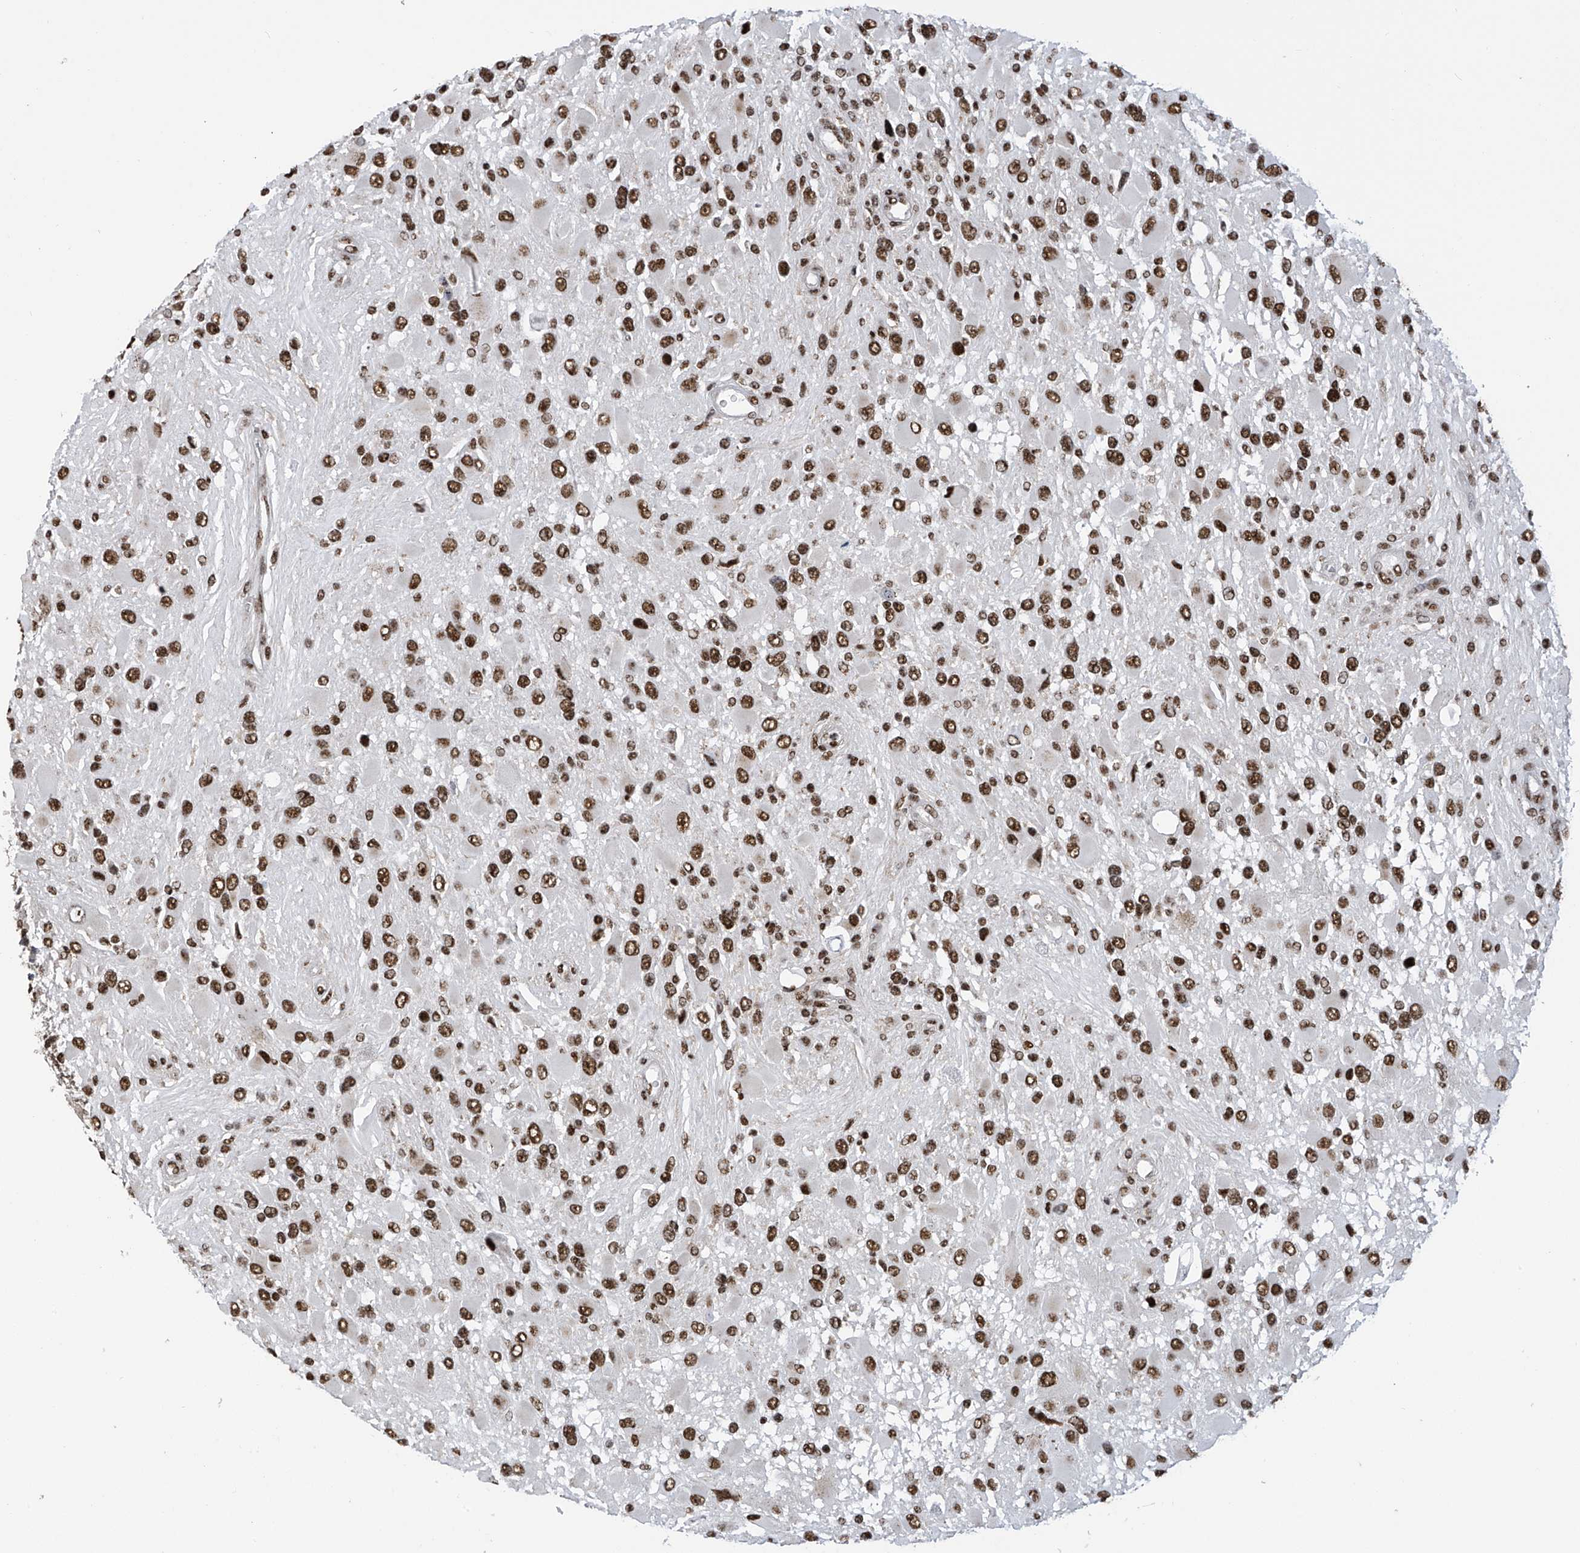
{"staining": {"intensity": "strong", "quantity": ">75%", "location": "nuclear"}, "tissue": "glioma", "cell_type": "Tumor cells", "image_type": "cancer", "snomed": [{"axis": "morphology", "description": "Glioma, malignant, High grade"}, {"axis": "topography", "description": "Brain"}], "caption": "Malignant high-grade glioma tissue exhibits strong nuclear expression in approximately >75% of tumor cells", "gene": "APLF", "patient": {"sex": "male", "age": 53}}